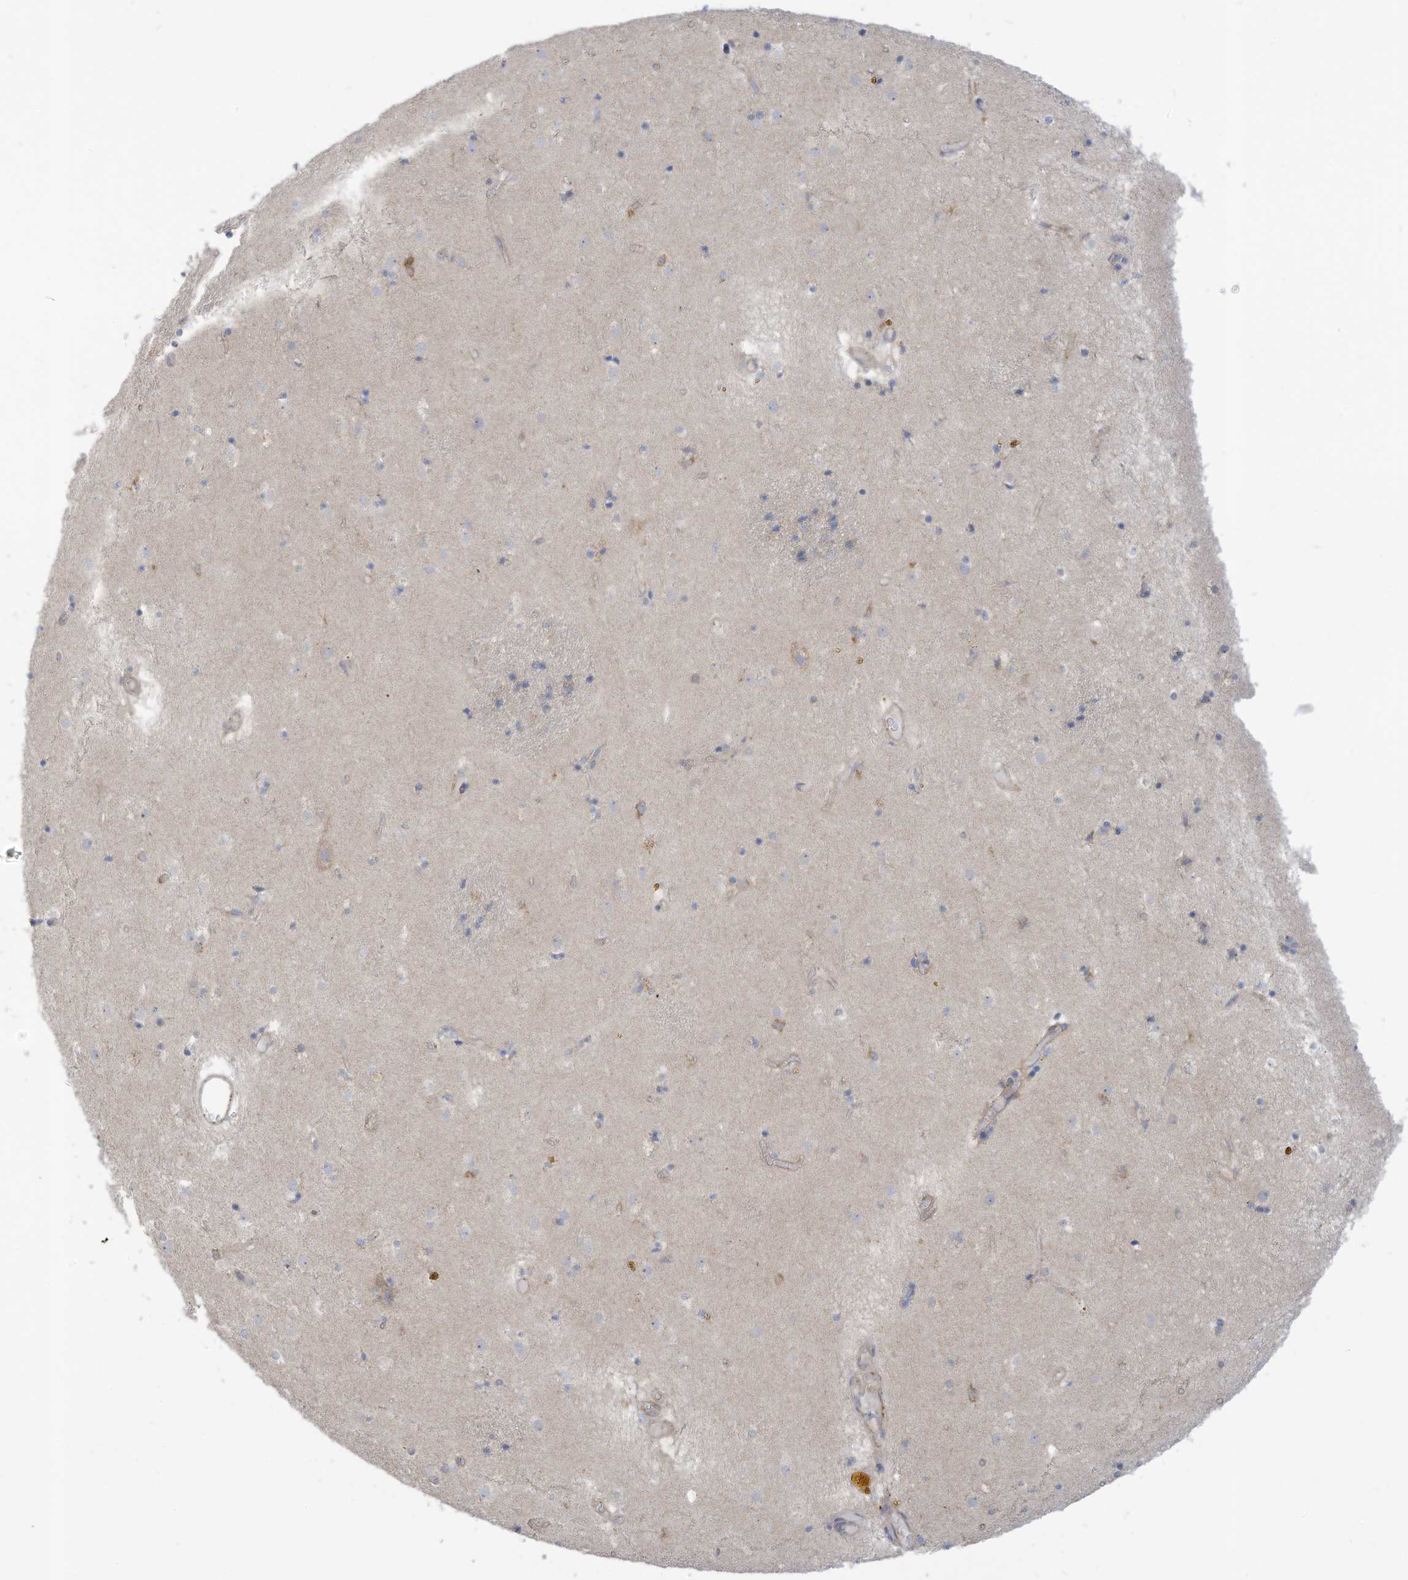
{"staining": {"intensity": "negative", "quantity": "none", "location": "none"}, "tissue": "caudate", "cell_type": "Glial cells", "image_type": "normal", "snomed": [{"axis": "morphology", "description": "Normal tissue, NOS"}, {"axis": "topography", "description": "Lateral ventricle wall"}], "caption": "This is an immunohistochemistry (IHC) image of normal caudate. There is no expression in glial cells.", "gene": "ADAT2", "patient": {"sex": "male", "age": 70}}